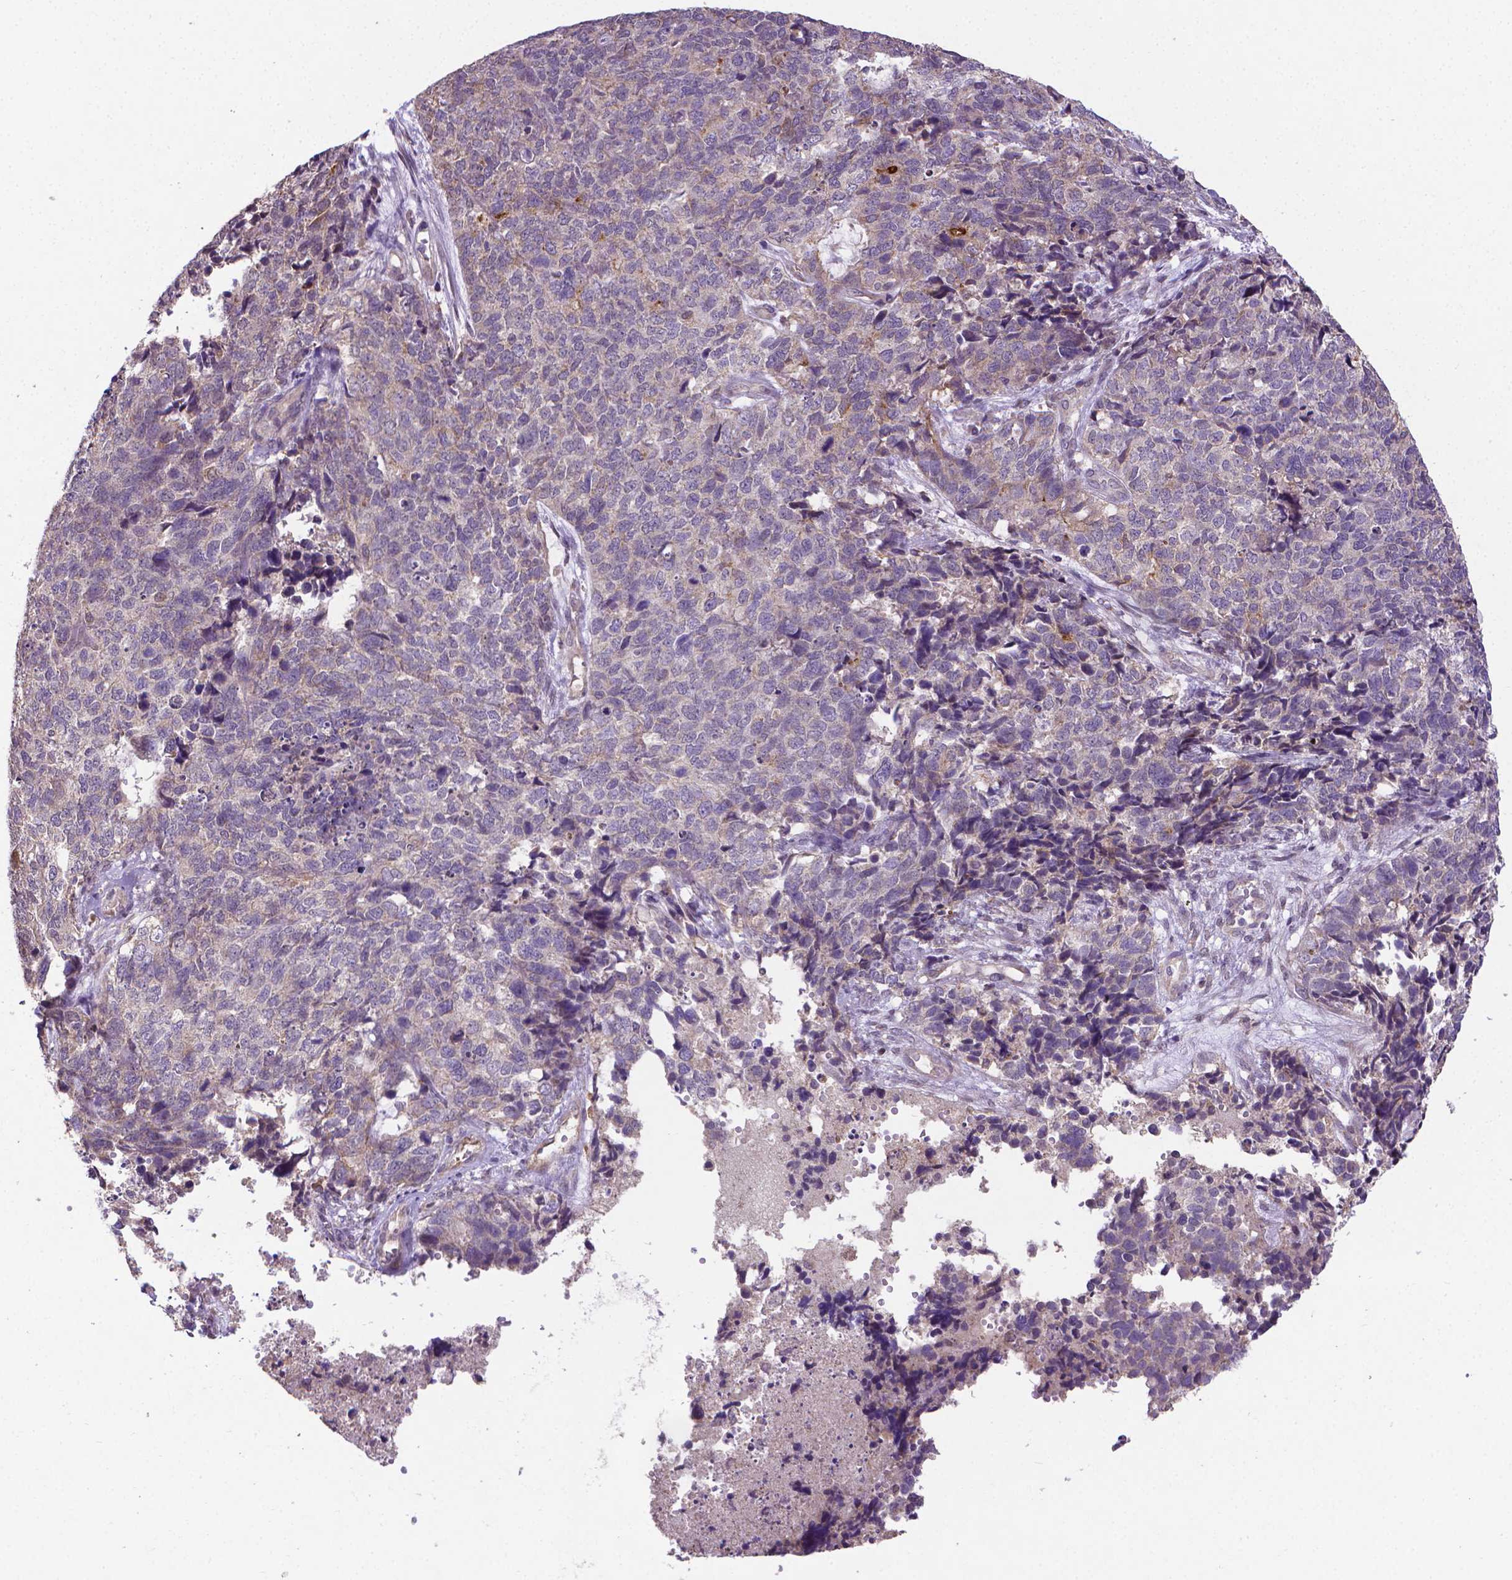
{"staining": {"intensity": "negative", "quantity": "none", "location": "none"}, "tissue": "cervical cancer", "cell_type": "Tumor cells", "image_type": "cancer", "snomed": [{"axis": "morphology", "description": "Squamous cell carcinoma, NOS"}, {"axis": "topography", "description": "Cervix"}], "caption": "DAB immunohistochemical staining of human cervical squamous cell carcinoma displays no significant positivity in tumor cells.", "gene": "GPR63", "patient": {"sex": "female", "age": 63}}